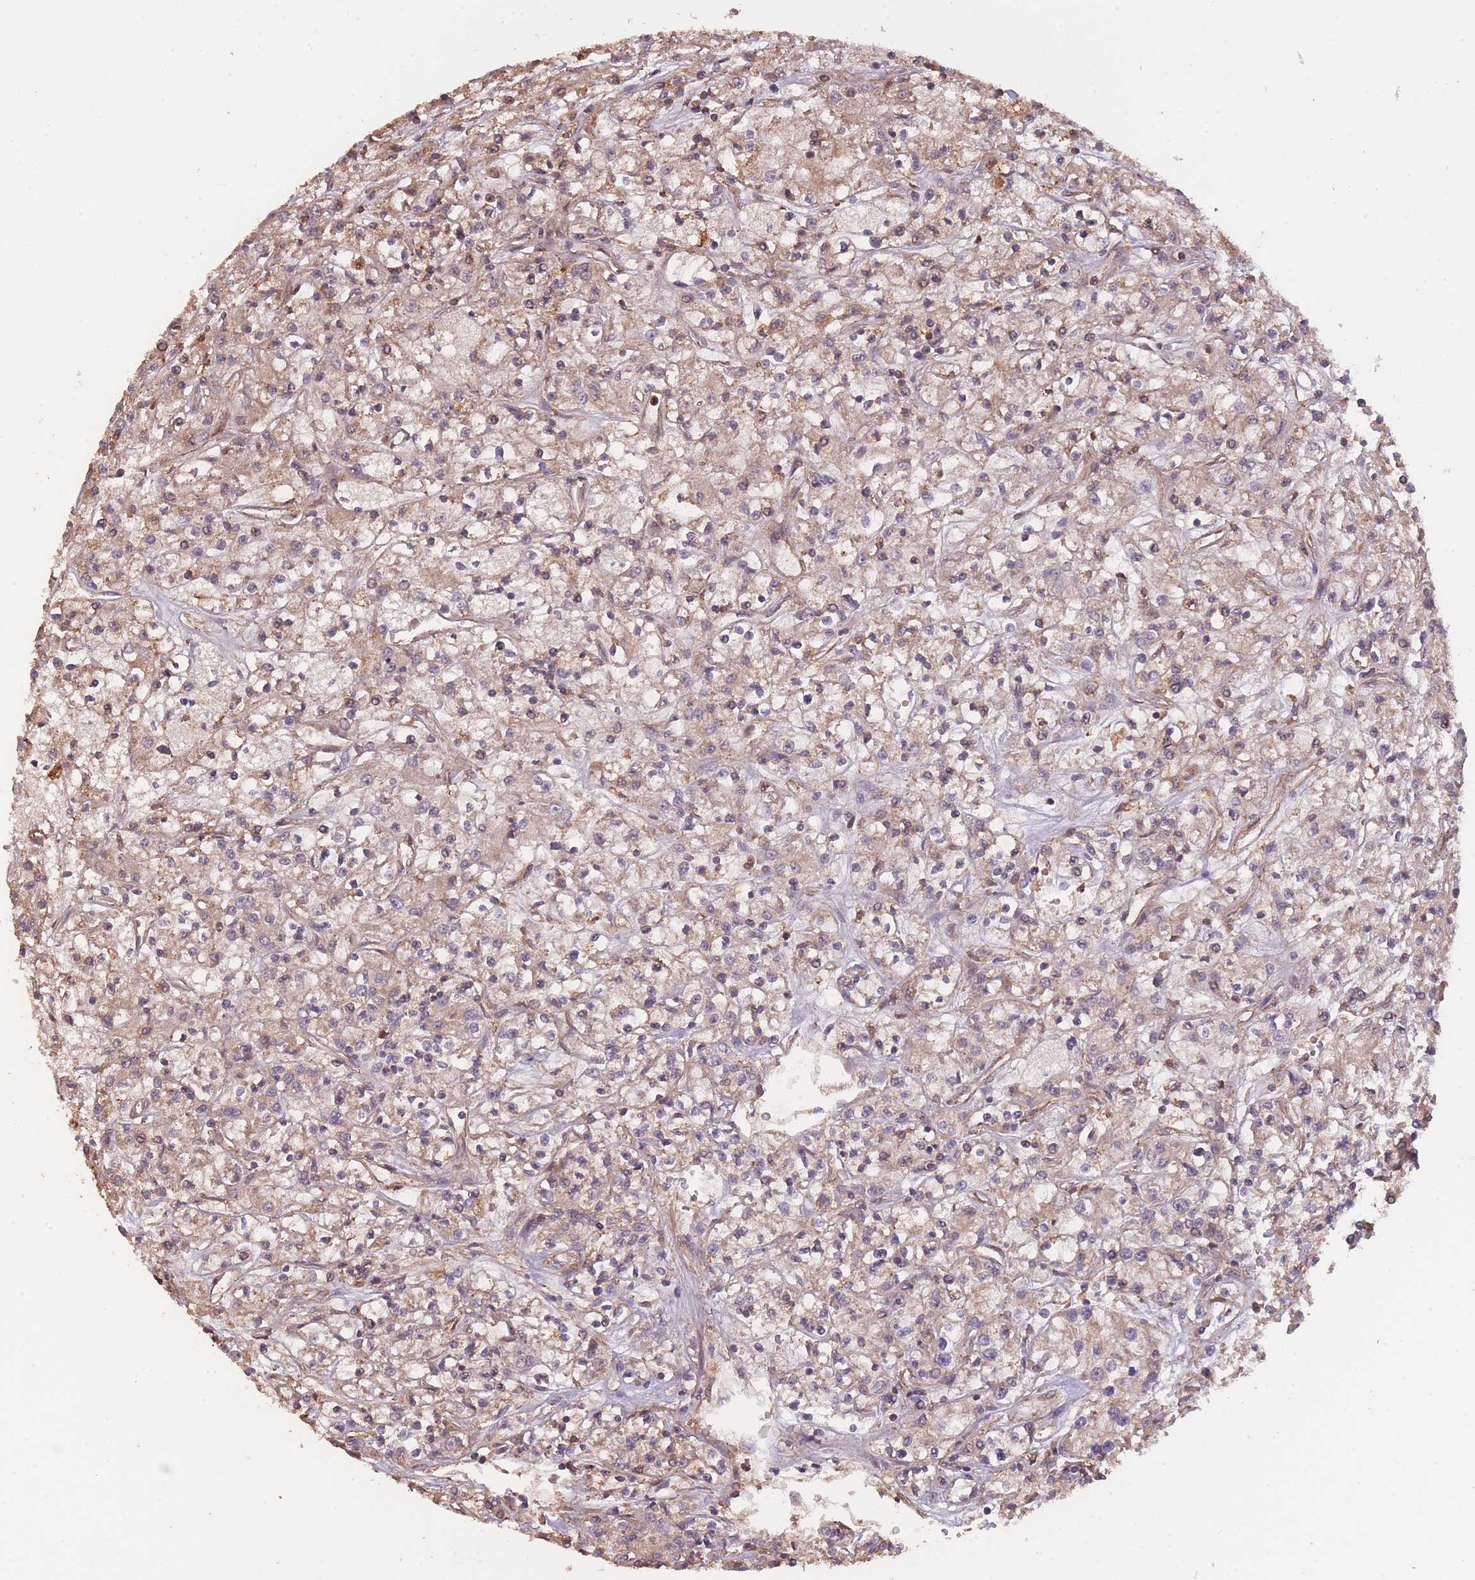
{"staining": {"intensity": "weak", "quantity": "<25%", "location": "cytoplasmic/membranous"}, "tissue": "renal cancer", "cell_type": "Tumor cells", "image_type": "cancer", "snomed": [{"axis": "morphology", "description": "Adenocarcinoma, NOS"}, {"axis": "topography", "description": "Kidney"}], "caption": "Immunohistochemistry (IHC) histopathology image of renal adenocarcinoma stained for a protein (brown), which shows no staining in tumor cells. (Brightfield microscopy of DAB (3,3'-diaminobenzidine) immunohistochemistry (IHC) at high magnification).", "gene": "ARMH3", "patient": {"sex": "female", "age": 59}}